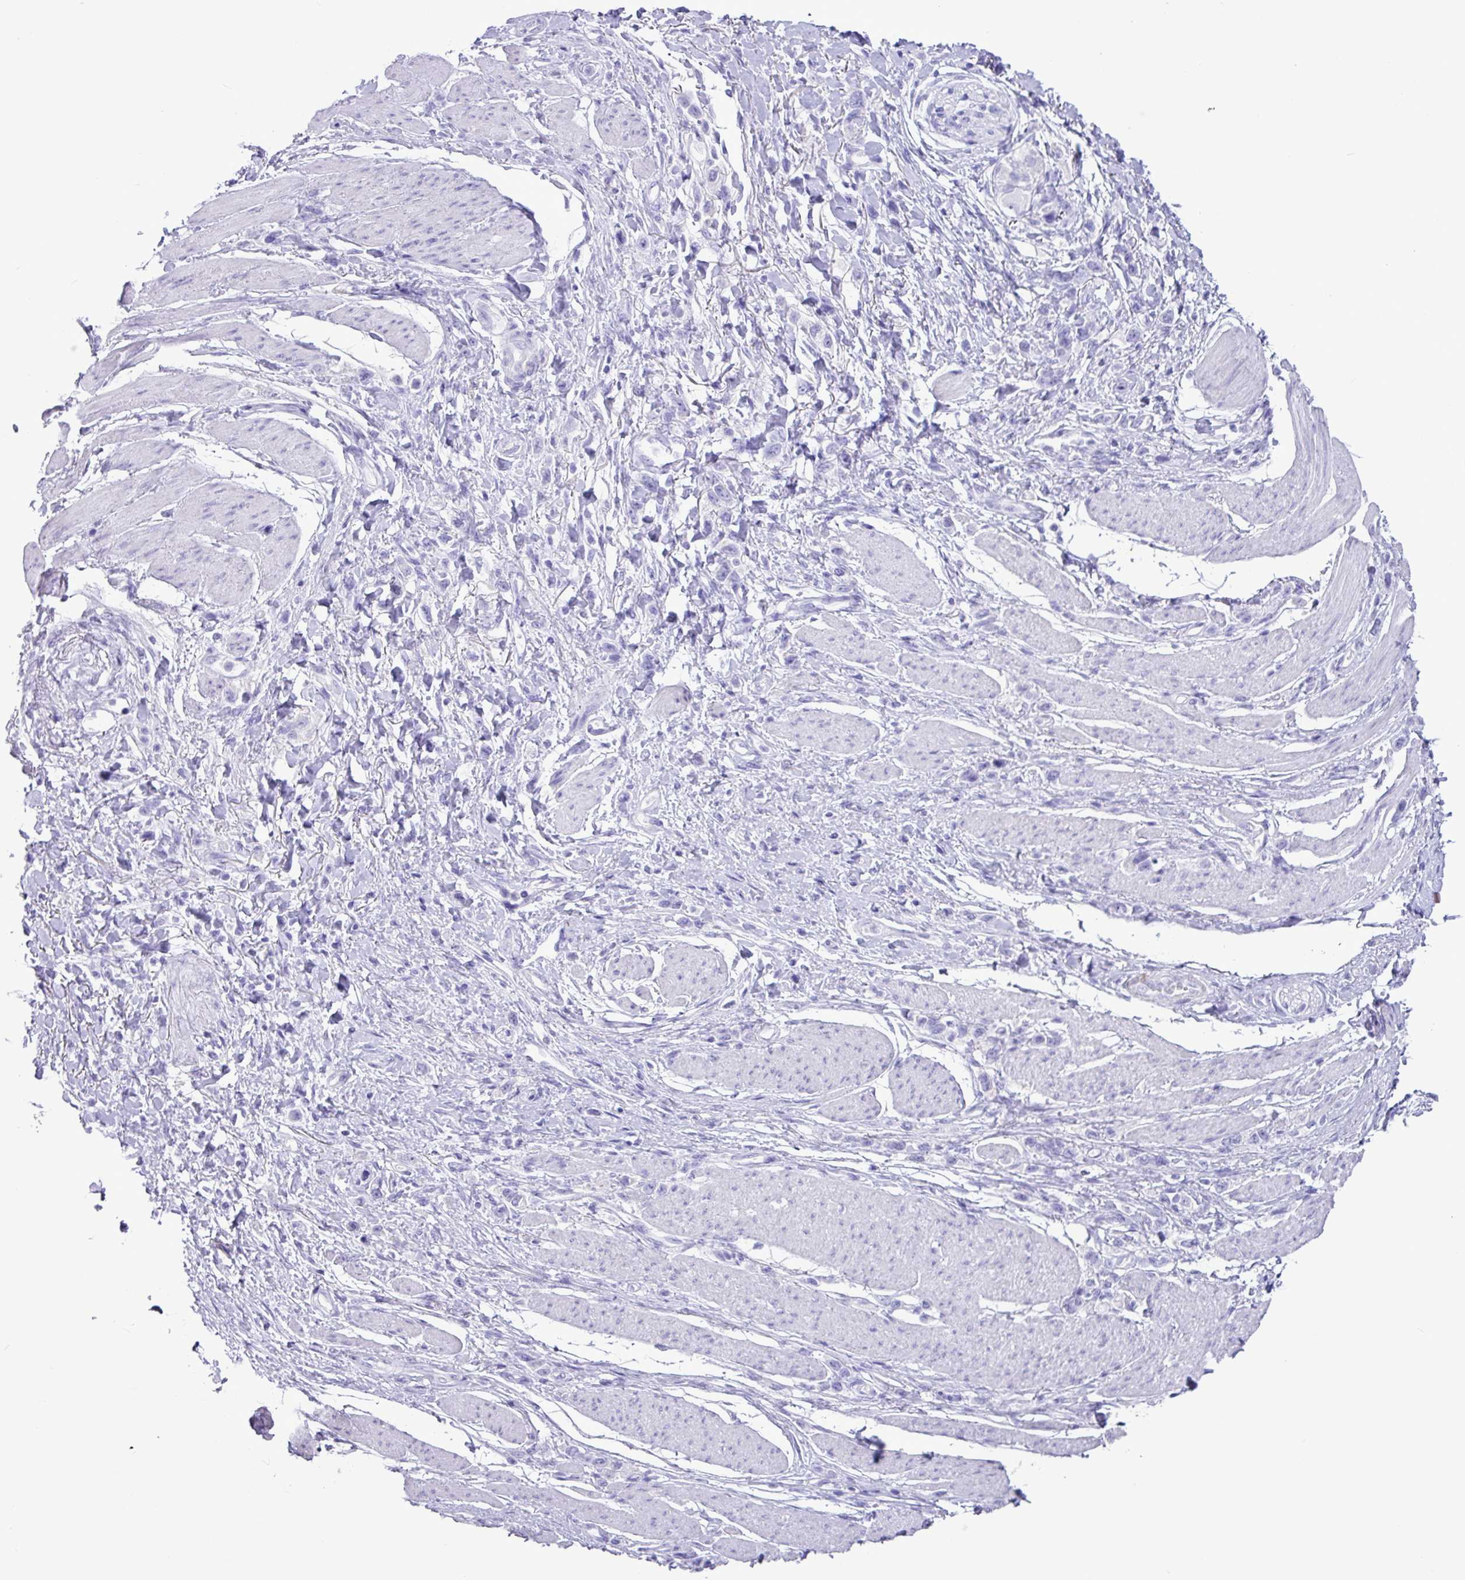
{"staining": {"intensity": "negative", "quantity": "none", "location": "none"}, "tissue": "stomach cancer", "cell_type": "Tumor cells", "image_type": "cancer", "snomed": [{"axis": "morphology", "description": "Adenocarcinoma, NOS"}, {"axis": "topography", "description": "Stomach"}], "caption": "IHC photomicrograph of neoplastic tissue: human stomach cancer stained with DAB reveals no significant protein positivity in tumor cells.", "gene": "CKMT2", "patient": {"sex": "female", "age": 65}}